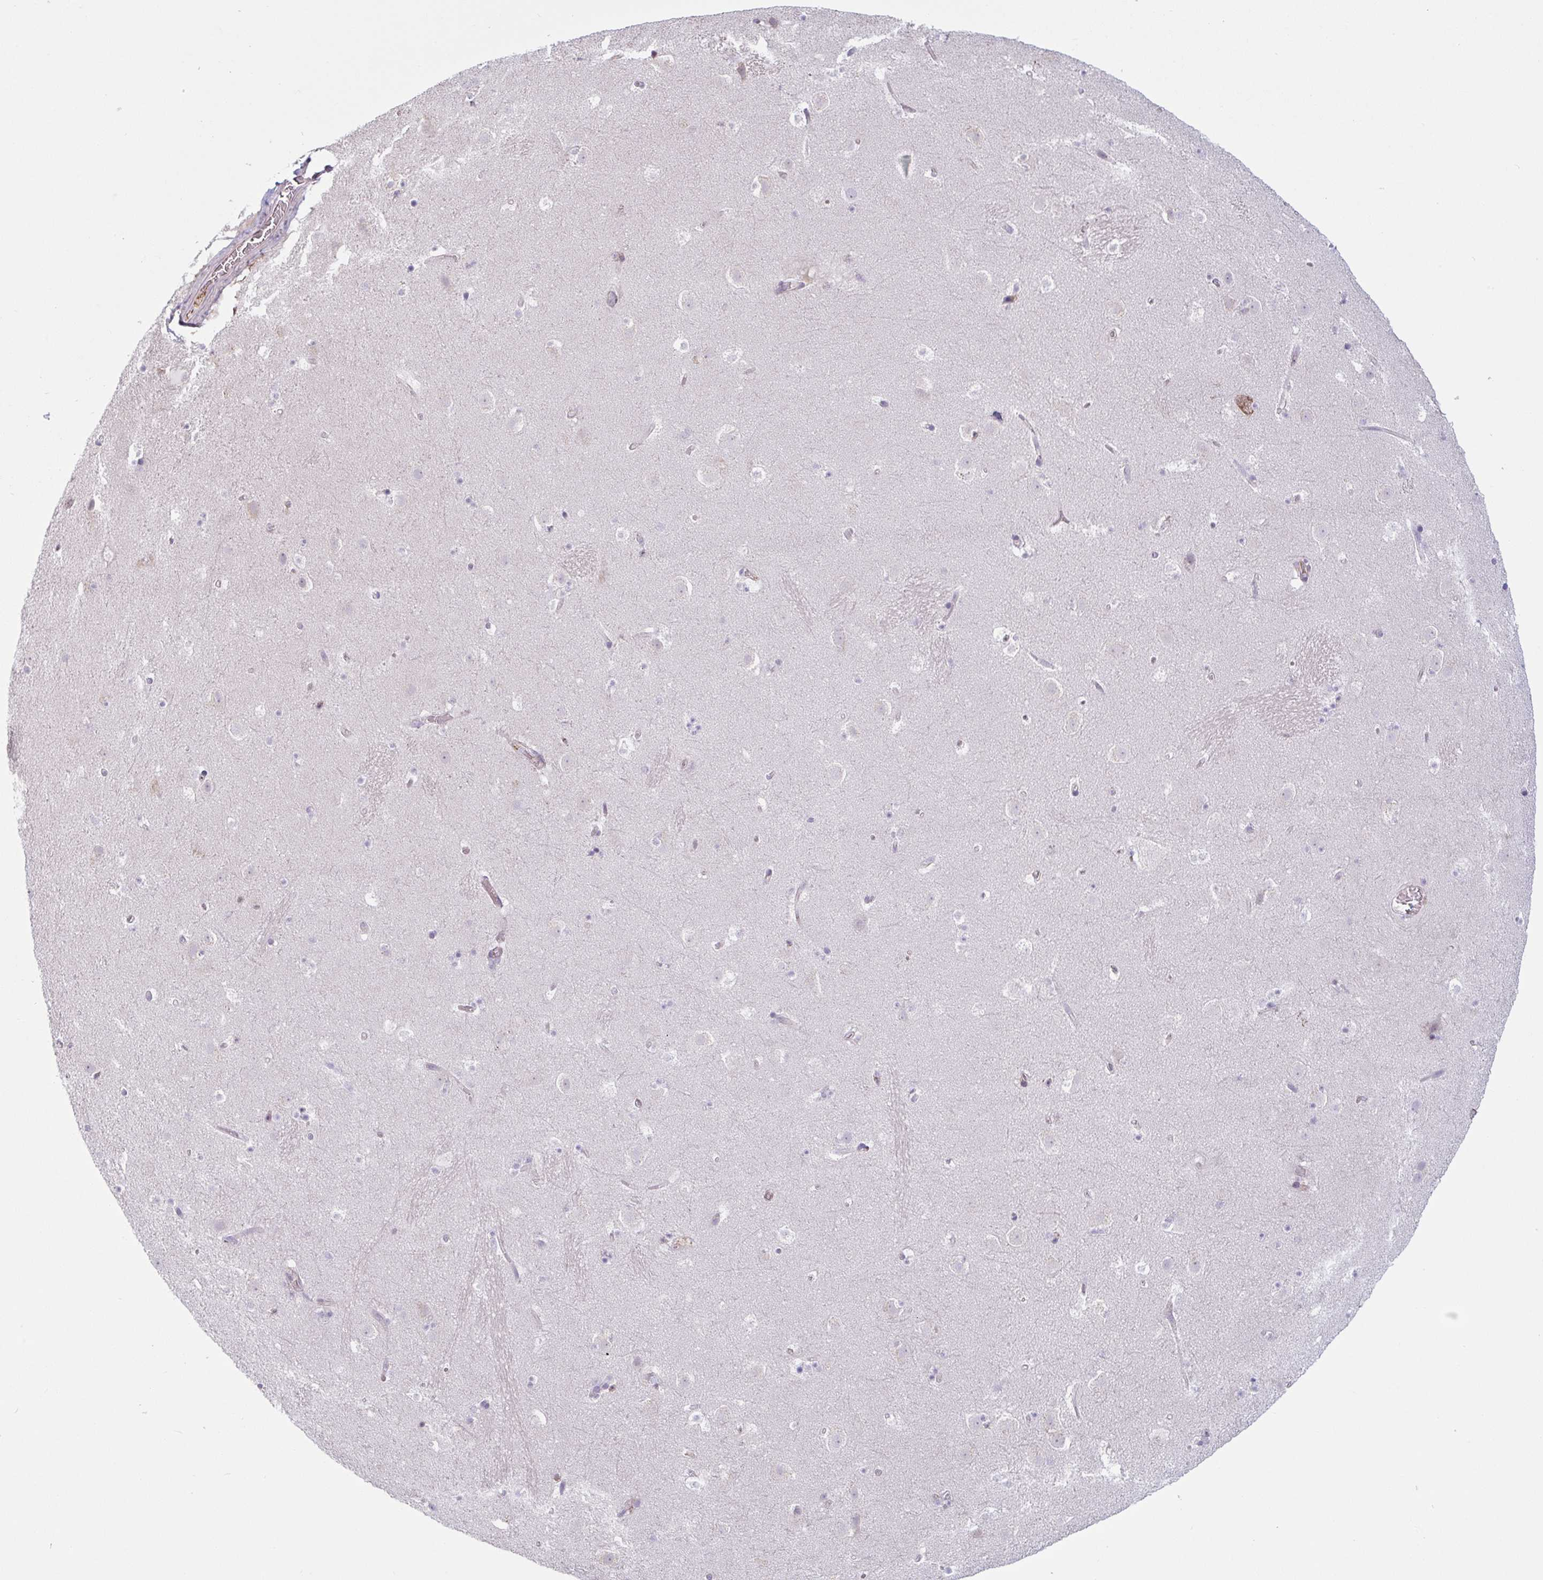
{"staining": {"intensity": "negative", "quantity": "none", "location": "none"}, "tissue": "caudate", "cell_type": "Glial cells", "image_type": "normal", "snomed": [{"axis": "morphology", "description": "Normal tissue, NOS"}, {"axis": "topography", "description": "Lateral ventricle wall"}], "caption": "An immunohistochemistry histopathology image of normal caudate is shown. There is no staining in glial cells of caudate. (DAB (3,3'-diaminobenzidine) IHC, high magnification).", "gene": "TAF1D", "patient": {"sex": "male", "age": 37}}